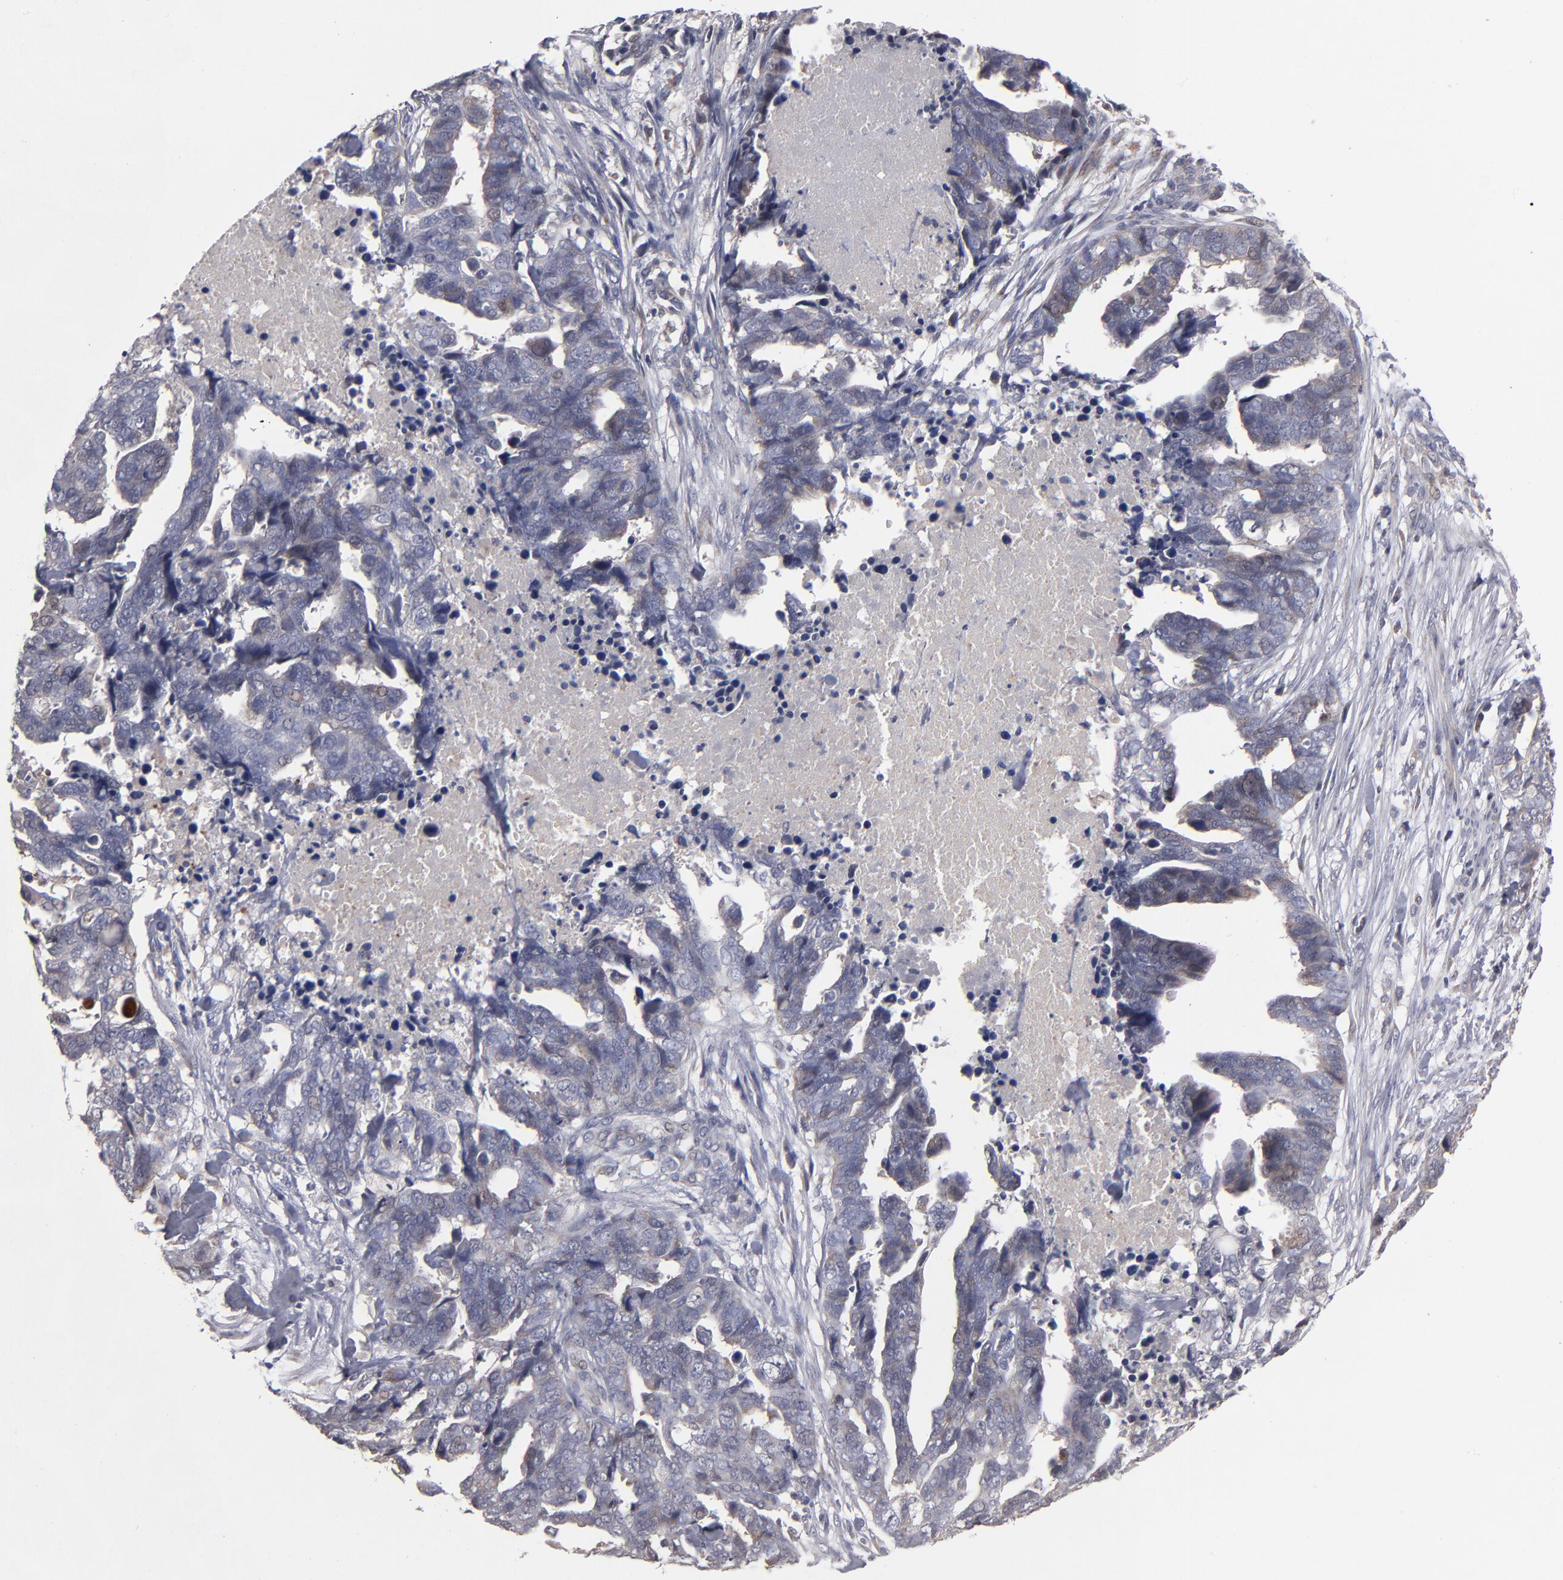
{"staining": {"intensity": "weak", "quantity": "<25%", "location": "cytoplasmic/membranous"}, "tissue": "ovarian cancer", "cell_type": "Tumor cells", "image_type": "cancer", "snomed": [{"axis": "morphology", "description": "Normal tissue, NOS"}, {"axis": "morphology", "description": "Cystadenocarcinoma, serous, NOS"}, {"axis": "topography", "description": "Fallopian tube"}, {"axis": "topography", "description": "Ovary"}], "caption": "Tumor cells show no significant positivity in ovarian cancer (serous cystadenocarcinoma).", "gene": "EXD2", "patient": {"sex": "female", "age": 56}}